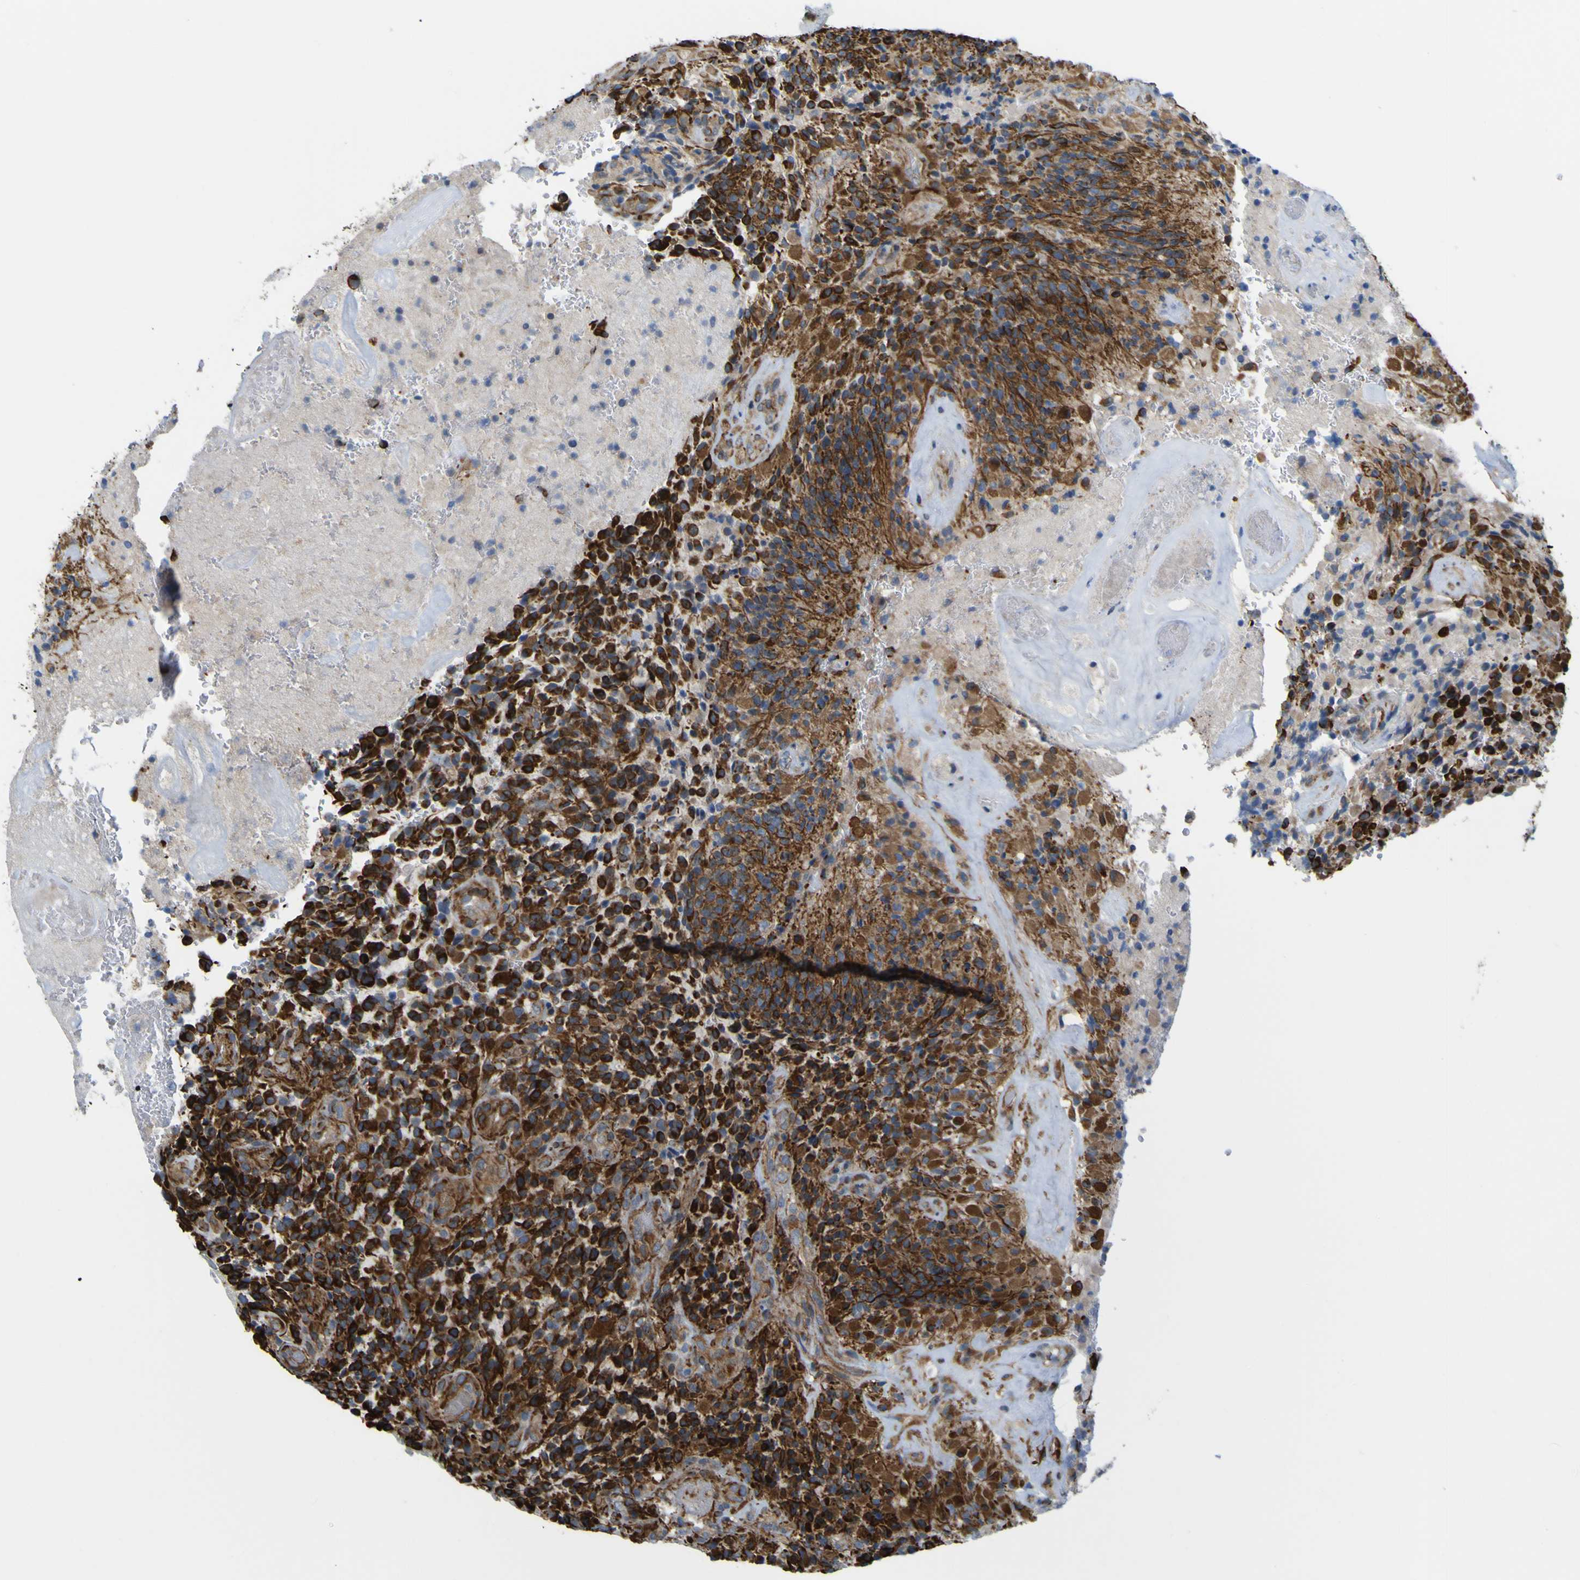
{"staining": {"intensity": "strong", "quantity": ">75%", "location": "cytoplasmic/membranous"}, "tissue": "glioma", "cell_type": "Tumor cells", "image_type": "cancer", "snomed": [{"axis": "morphology", "description": "Glioma, malignant, High grade"}, {"axis": "topography", "description": "Brain"}], "caption": "Protein staining of high-grade glioma (malignant) tissue demonstrates strong cytoplasmic/membranous expression in approximately >75% of tumor cells. Immunohistochemistry (ihc) stains the protein of interest in brown and the nuclei are stained blue.", "gene": "JPH1", "patient": {"sex": "male", "age": 71}}